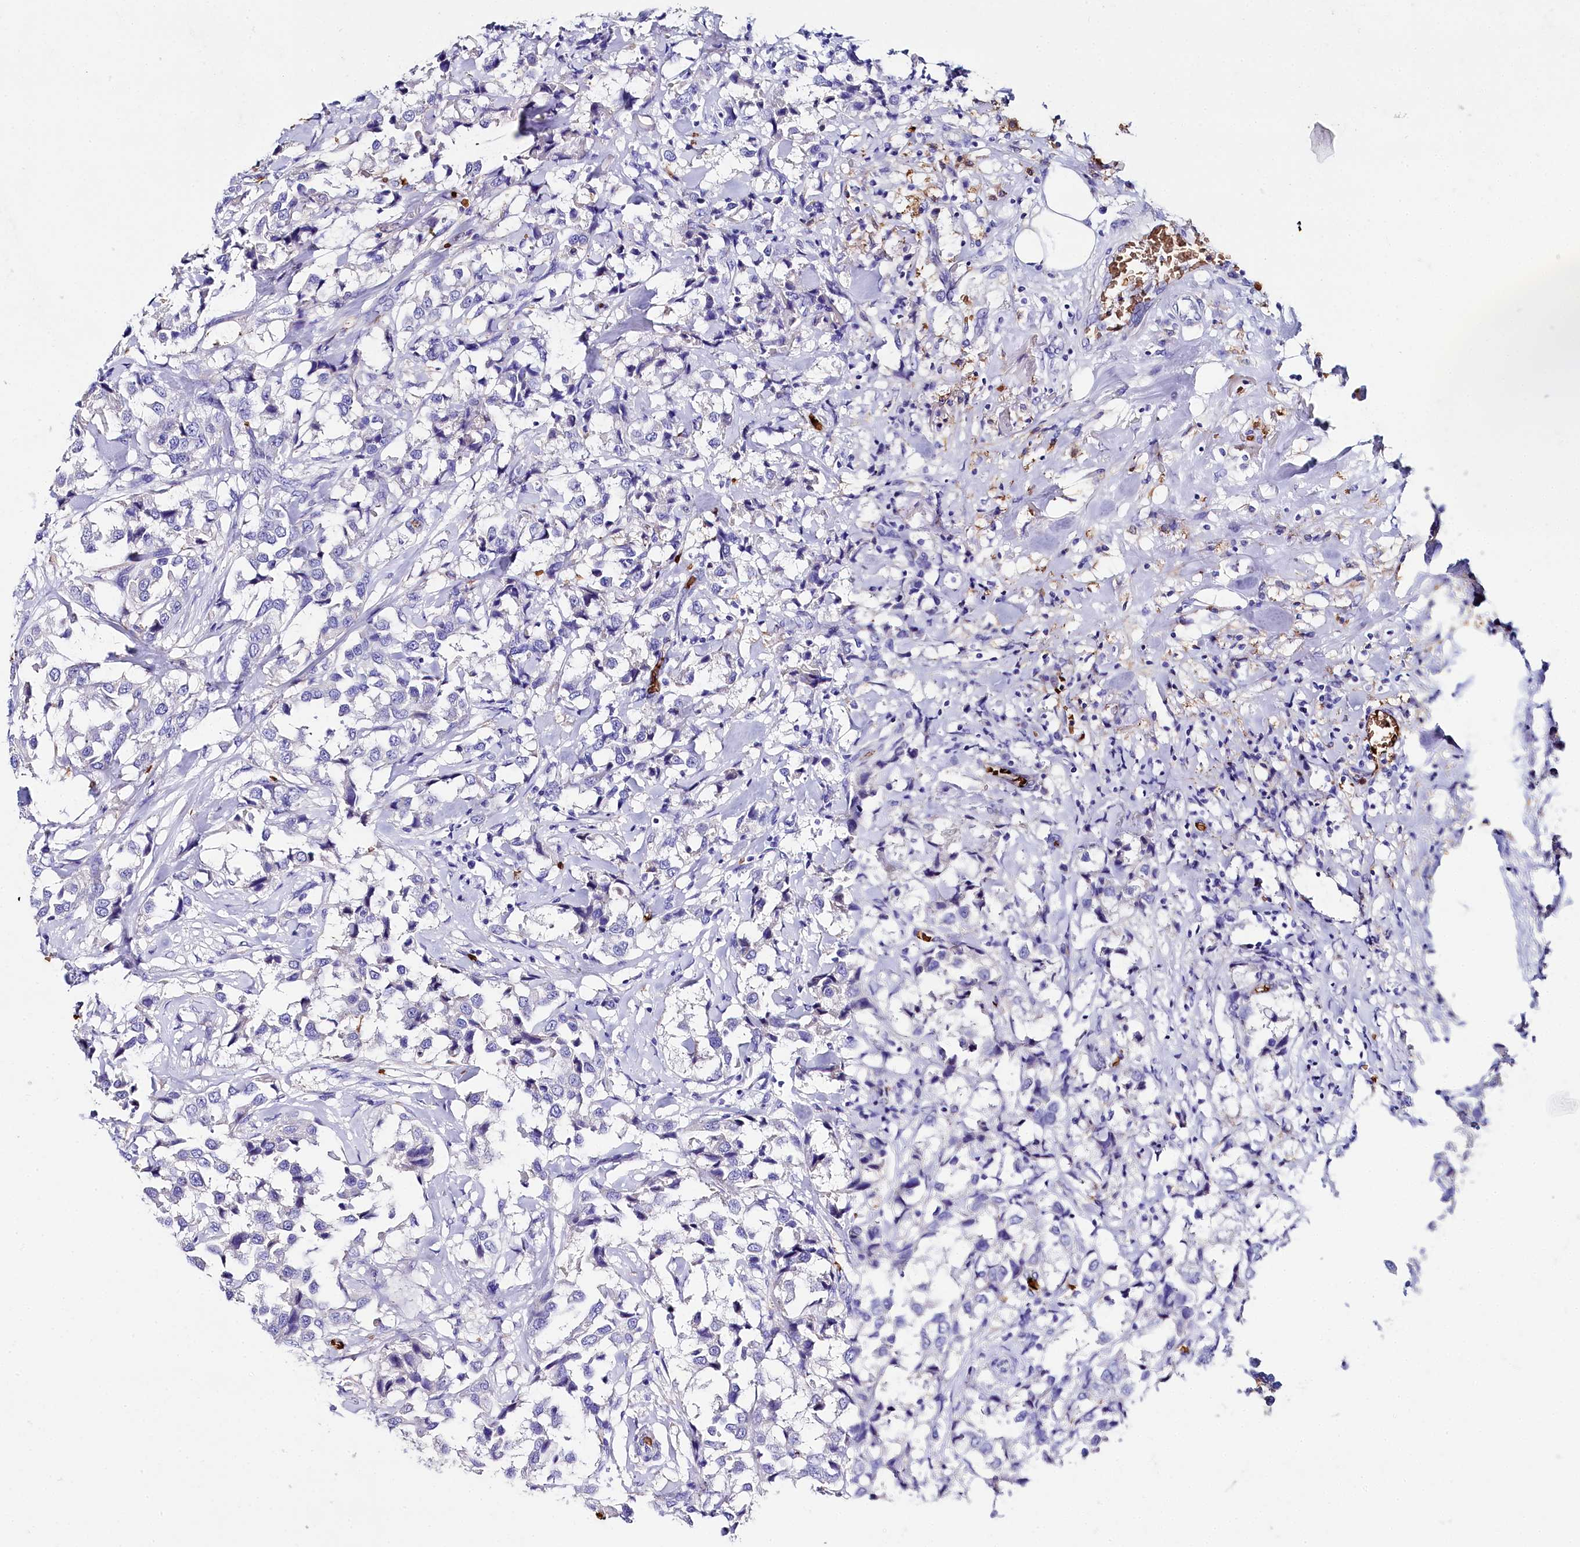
{"staining": {"intensity": "negative", "quantity": "none", "location": "none"}, "tissue": "breast cancer", "cell_type": "Tumor cells", "image_type": "cancer", "snomed": [{"axis": "morphology", "description": "Duct carcinoma"}, {"axis": "topography", "description": "Breast"}], "caption": "Immunohistochemistry micrograph of neoplastic tissue: human intraductal carcinoma (breast) stained with DAB exhibits no significant protein expression in tumor cells. (DAB (3,3'-diaminobenzidine) IHC visualized using brightfield microscopy, high magnification).", "gene": "RPUSD3", "patient": {"sex": "female", "age": 80}}